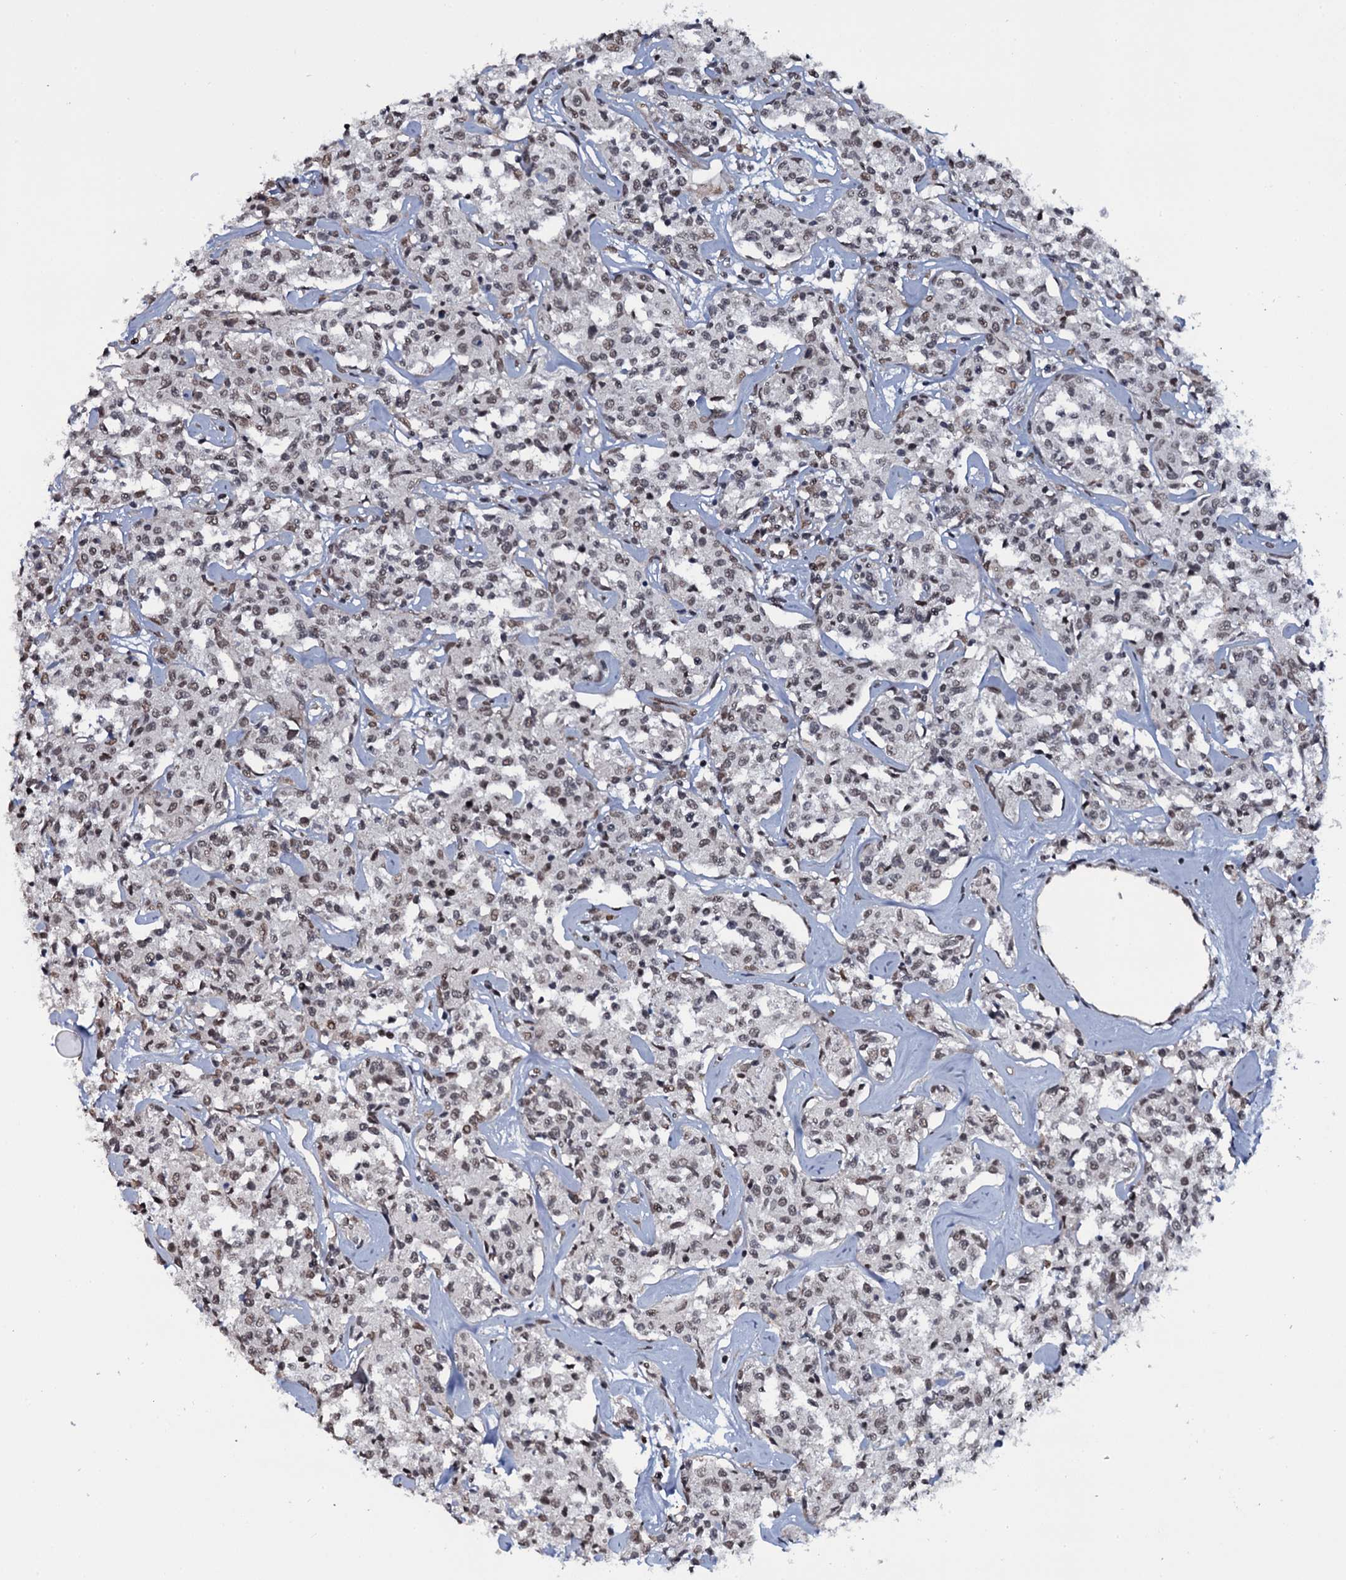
{"staining": {"intensity": "weak", "quantity": ">75%", "location": "nuclear"}, "tissue": "lymphoma", "cell_type": "Tumor cells", "image_type": "cancer", "snomed": [{"axis": "morphology", "description": "Malignant lymphoma, non-Hodgkin's type, Low grade"}, {"axis": "topography", "description": "Small intestine"}], "caption": "A low amount of weak nuclear positivity is appreciated in approximately >75% of tumor cells in lymphoma tissue.", "gene": "SH2D4B", "patient": {"sex": "female", "age": 59}}